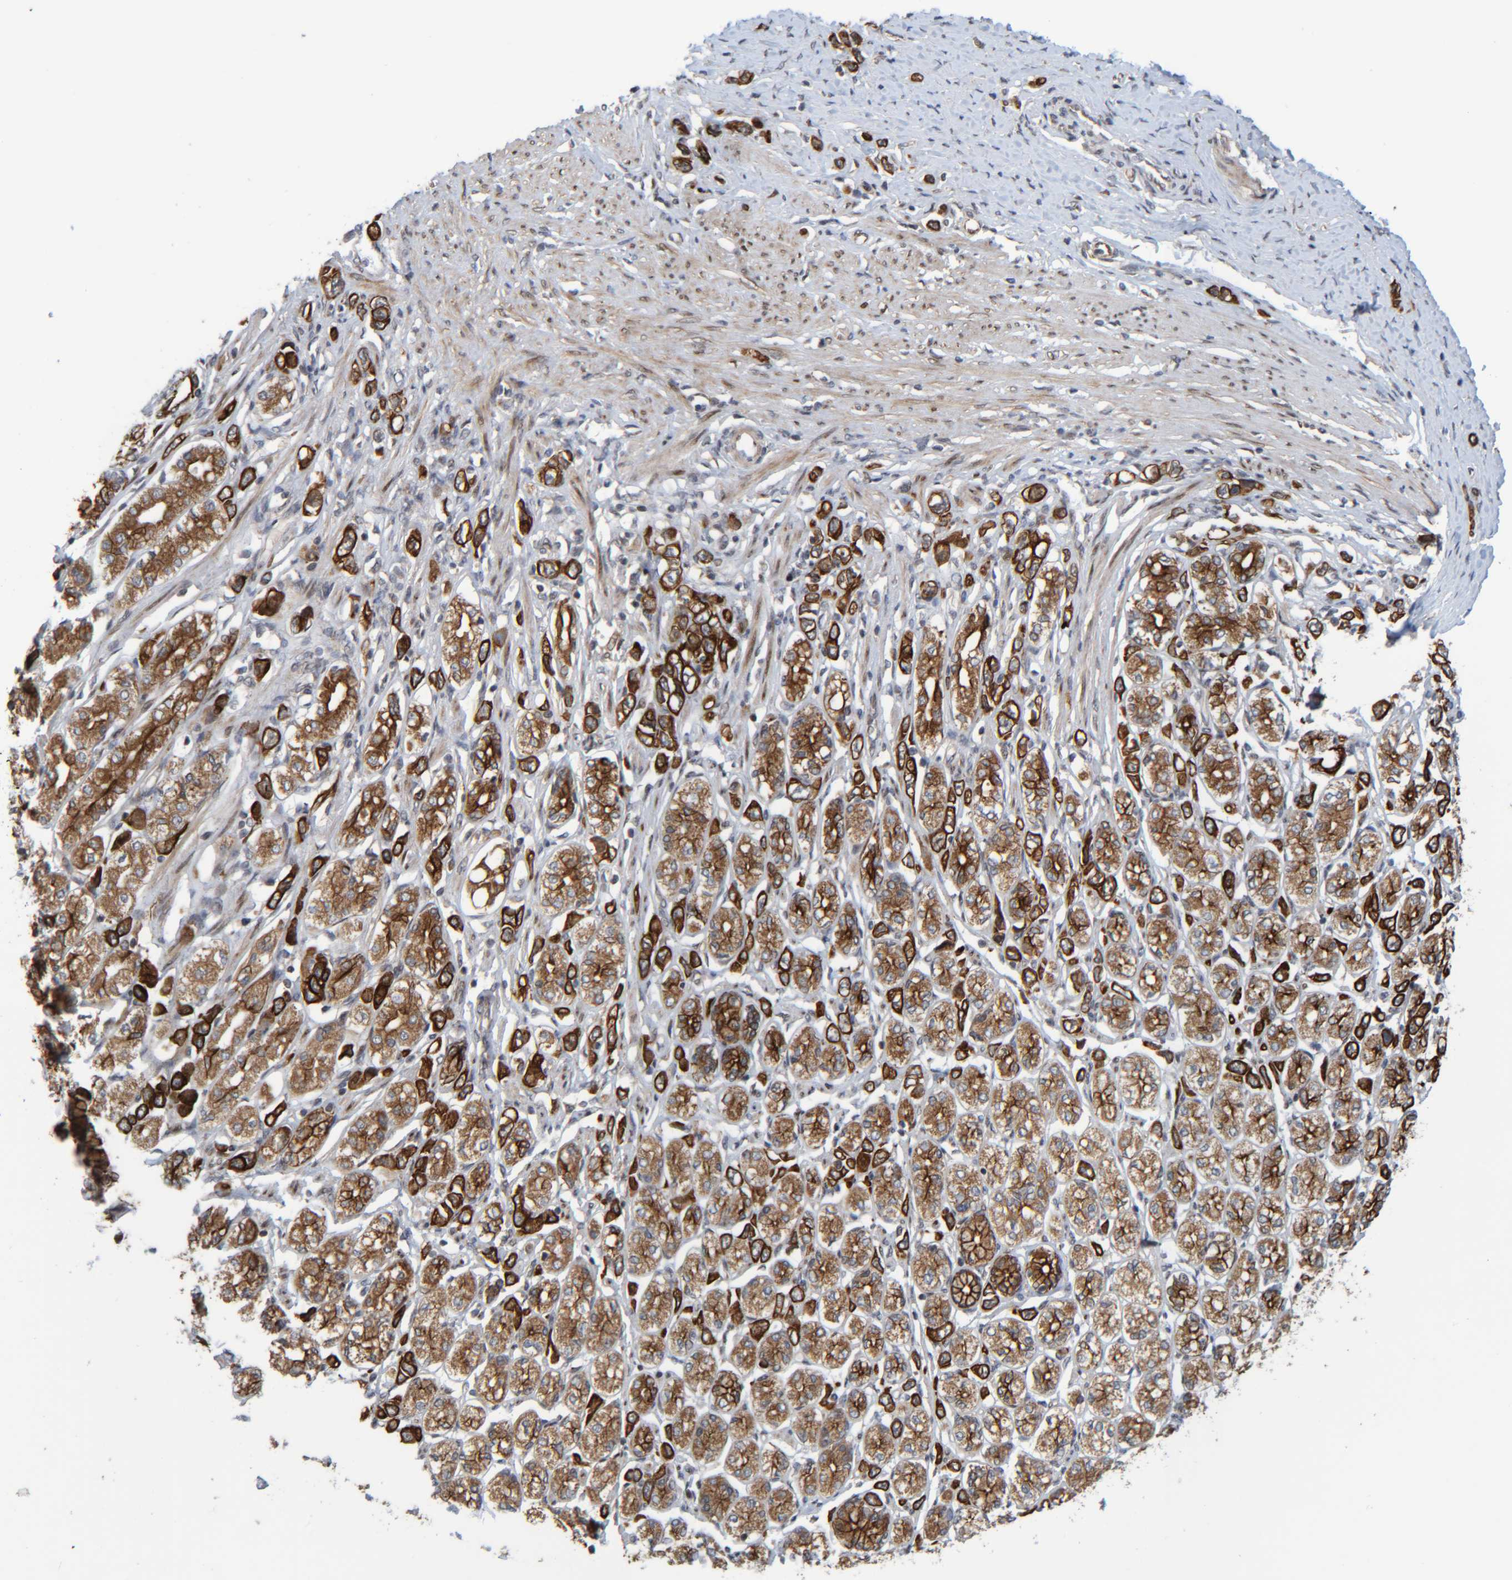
{"staining": {"intensity": "strong", "quantity": ">75%", "location": "cytoplasmic/membranous"}, "tissue": "stomach cancer", "cell_type": "Tumor cells", "image_type": "cancer", "snomed": [{"axis": "morphology", "description": "Adenocarcinoma, NOS"}, {"axis": "topography", "description": "Stomach"}], "caption": "Stomach adenocarcinoma tissue demonstrates strong cytoplasmic/membranous expression in approximately >75% of tumor cells, visualized by immunohistochemistry.", "gene": "CCDC57", "patient": {"sex": "female", "age": 65}}